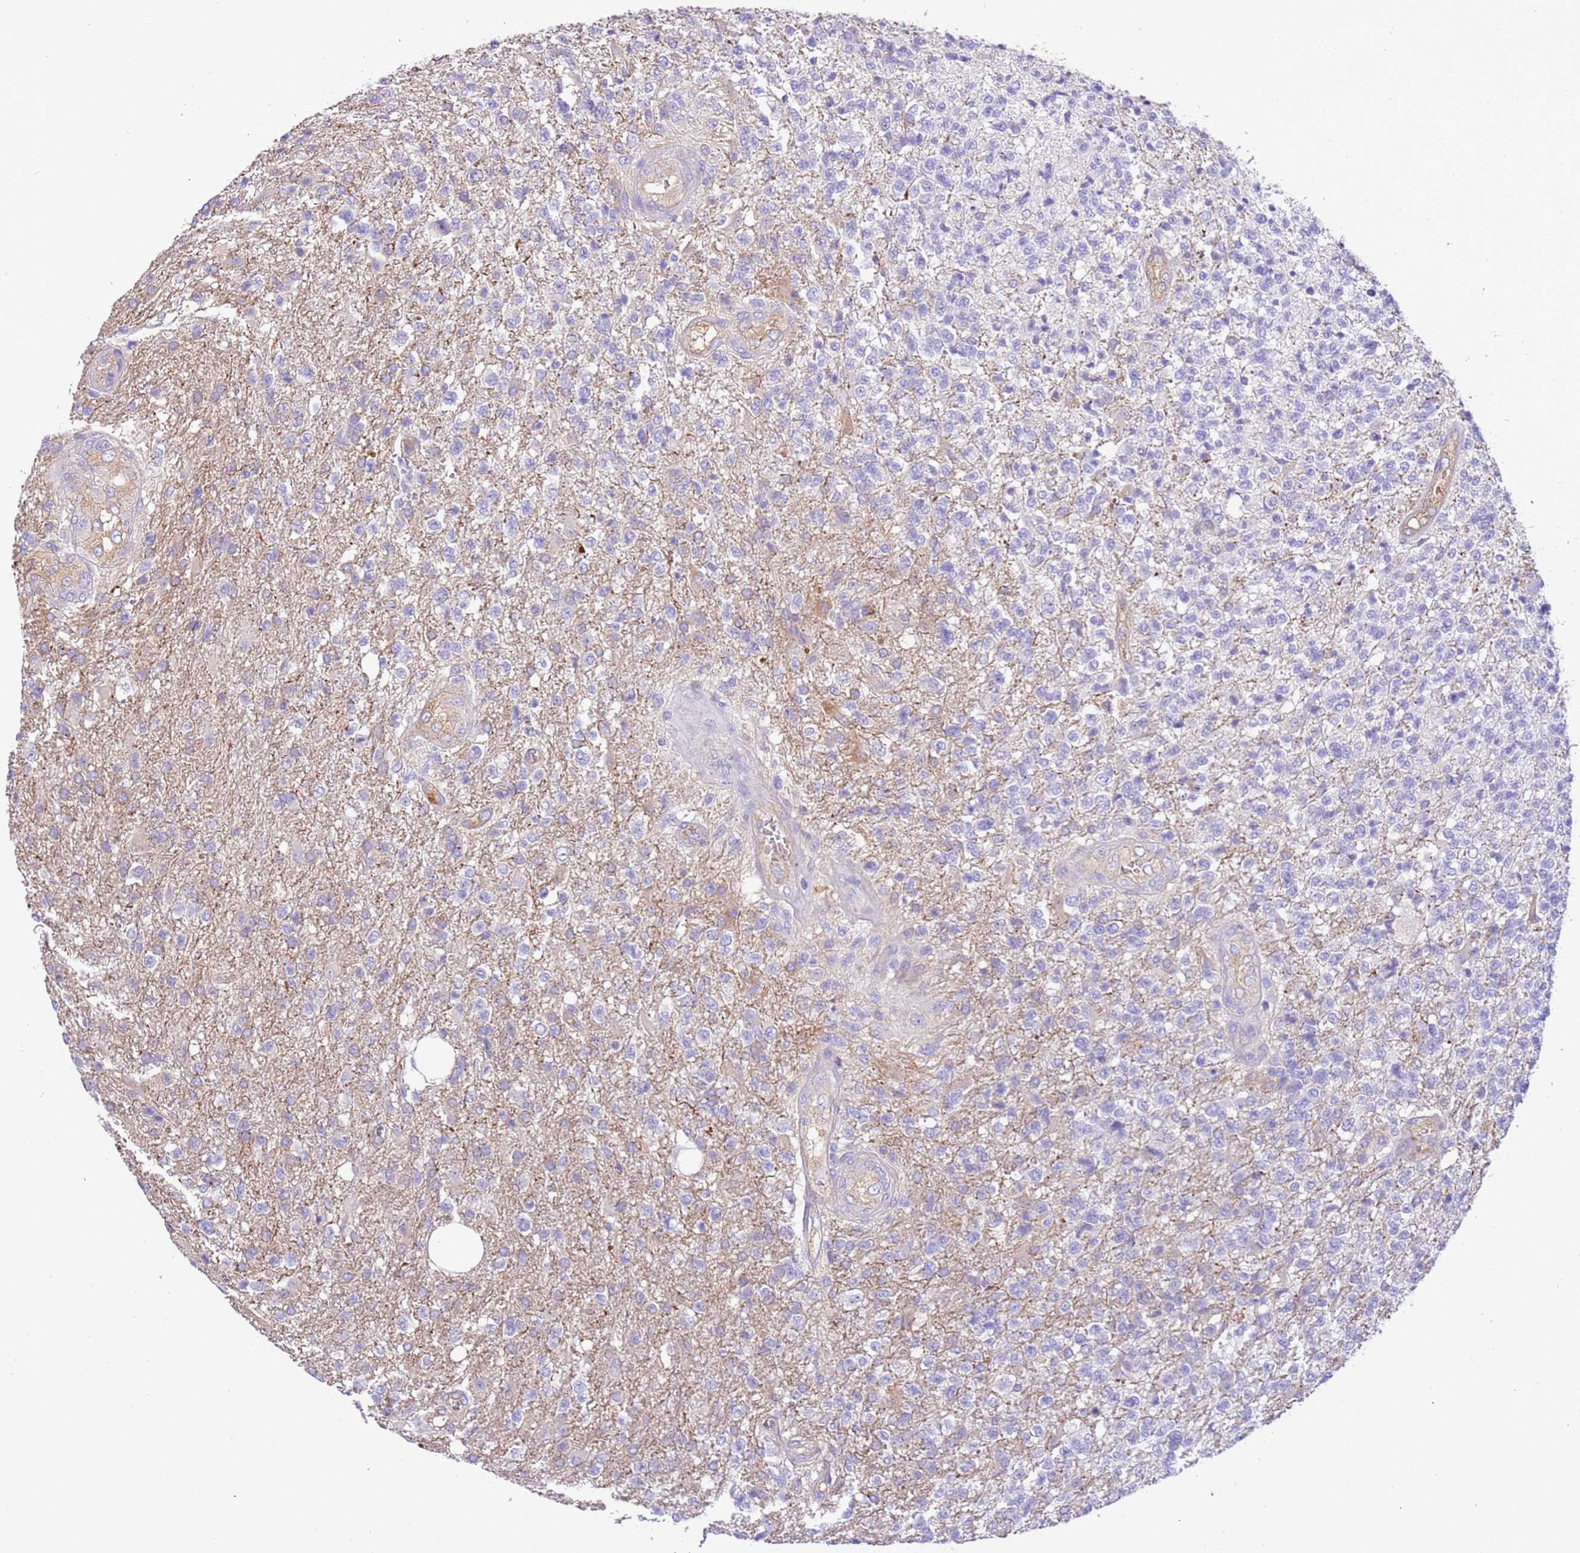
{"staining": {"intensity": "negative", "quantity": "none", "location": "none"}, "tissue": "glioma", "cell_type": "Tumor cells", "image_type": "cancer", "snomed": [{"axis": "morphology", "description": "Glioma, malignant, High grade"}, {"axis": "topography", "description": "Brain"}], "caption": "An image of human malignant glioma (high-grade) is negative for staining in tumor cells. (Immunohistochemistry, brightfield microscopy, high magnification).", "gene": "NAALADL1", "patient": {"sex": "male", "age": 56}}